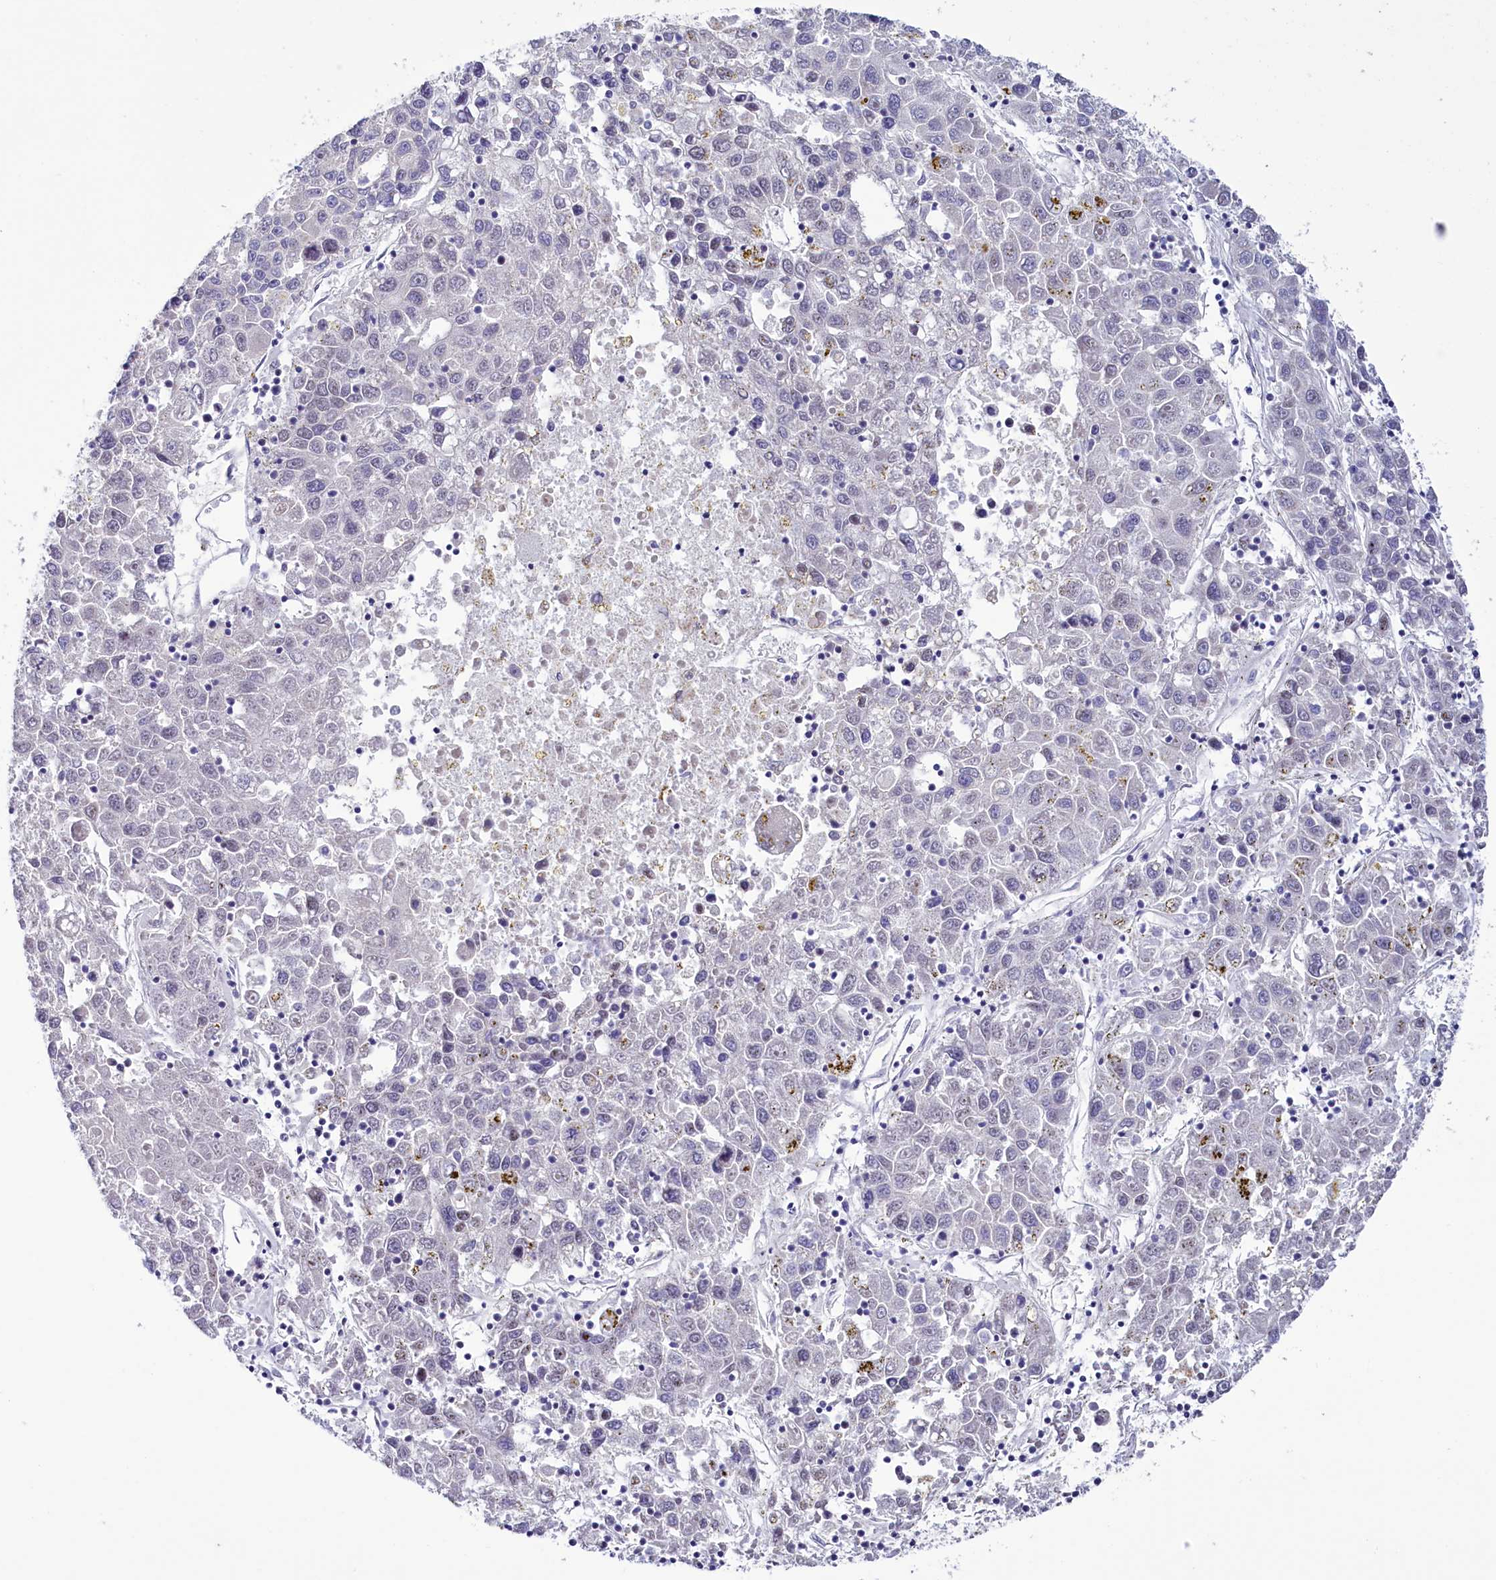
{"staining": {"intensity": "negative", "quantity": "none", "location": "none"}, "tissue": "liver cancer", "cell_type": "Tumor cells", "image_type": "cancer", "snomed": [{"axis": "morphology", "description": "Carcinoma, Hepatocellular, NOS"}, {"axis": "topography", "description": "Liver"}], "caption": "Immunohistochemistry photomicrograph of neoplastic tissue: liver hepatocellular carcinoma stained with DAB (3,3'-diaminobenzidine) demonstrates no significant protein positivity in tumor cells.", "gene": "FAM111B", "patient": {"sex": "male", "age": 49}}